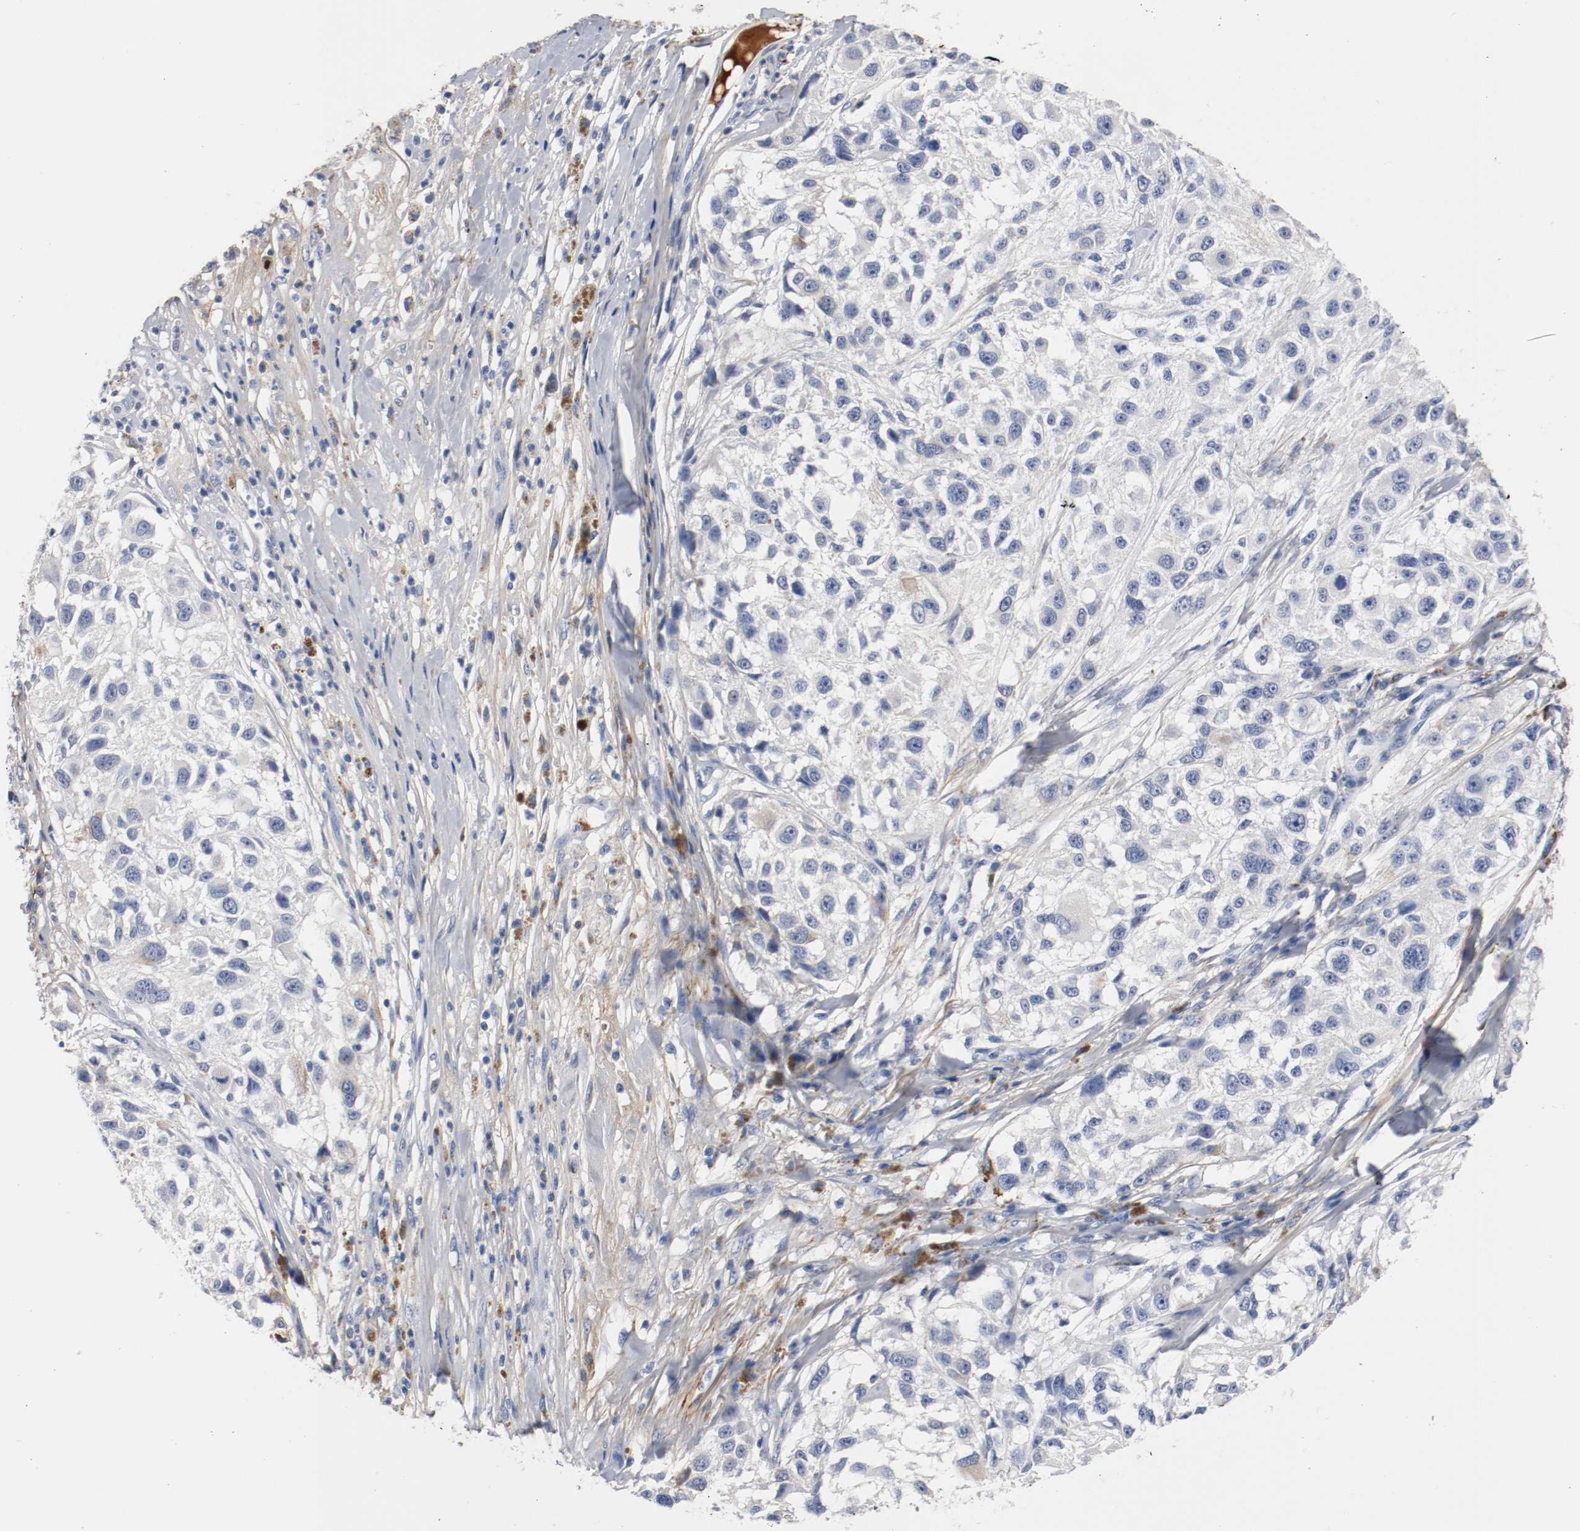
{"staining": {"intensity": "negative", "quantity": "none", "location": "none"}, "tissue": "melanoma", "cell_type": "Tumor cells", "image_type": "cancer", "snomed": [{"axis": "morphology", "description": "Necrosis, NOS"}, {"axis": "morphology", "description": "Malignant melanoma, NOS"}, {"axis": "topography", "description": "Skin"}], "caption": "A photomicrograph of human malignant melanoma is negative for staining in tumor cells.", "gene": "TNC", "patient": {"sex": "female", "age": 87}}